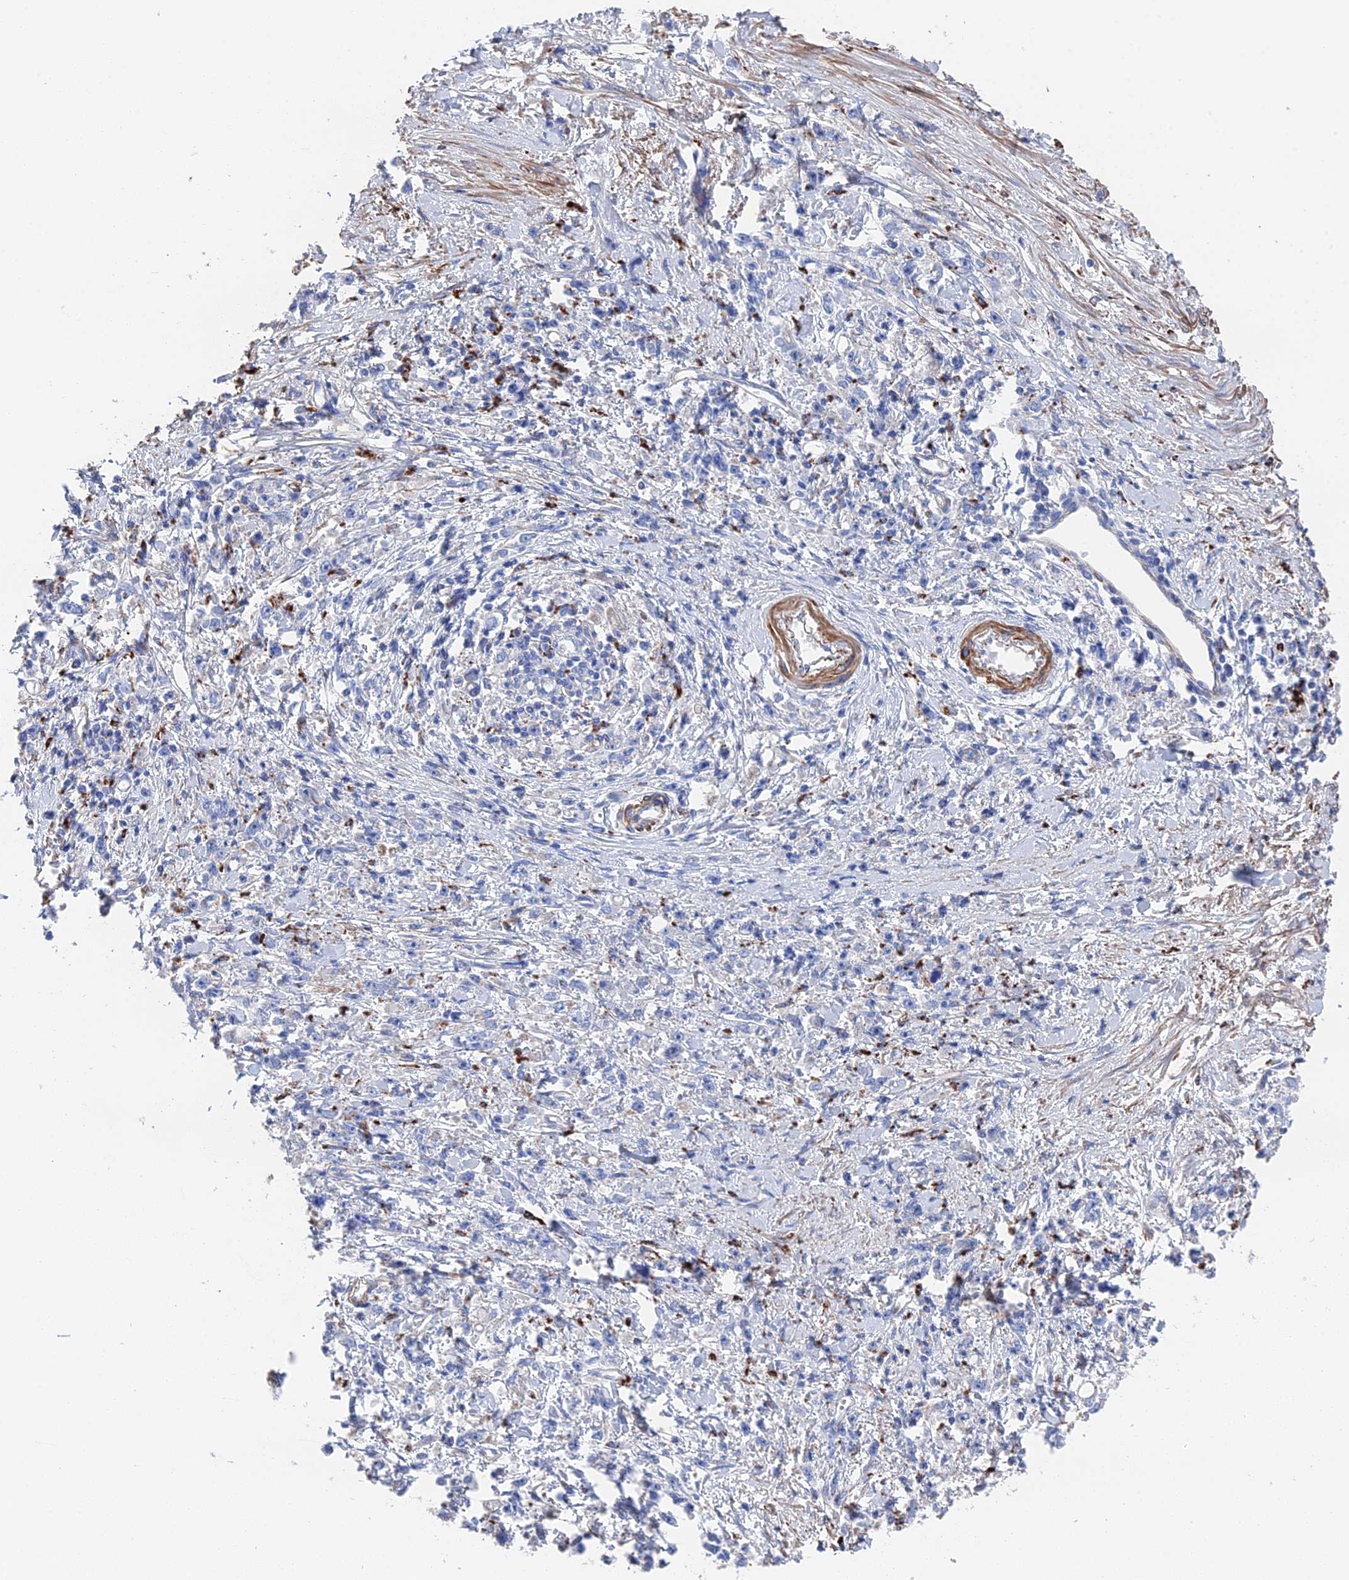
{"staining": {"intensity": "negative", "quantity": "none", "location": "none"}, "tissue": "stomach cancer", "cell_type": "Tumor cells", "image_type": "cancer", "snomed": [{"axis": "morphology", "description": "Adenocarcinoma, NOS"}, {"axis": "topography", "description": "Stomach"}], "caption": "This is a histopathology image of immunohistochemistry staining of stomach cancer, which shows no staining in tumor cells.", "gene": "STRA6", "patient": {"sex": "female", "age": 59}}